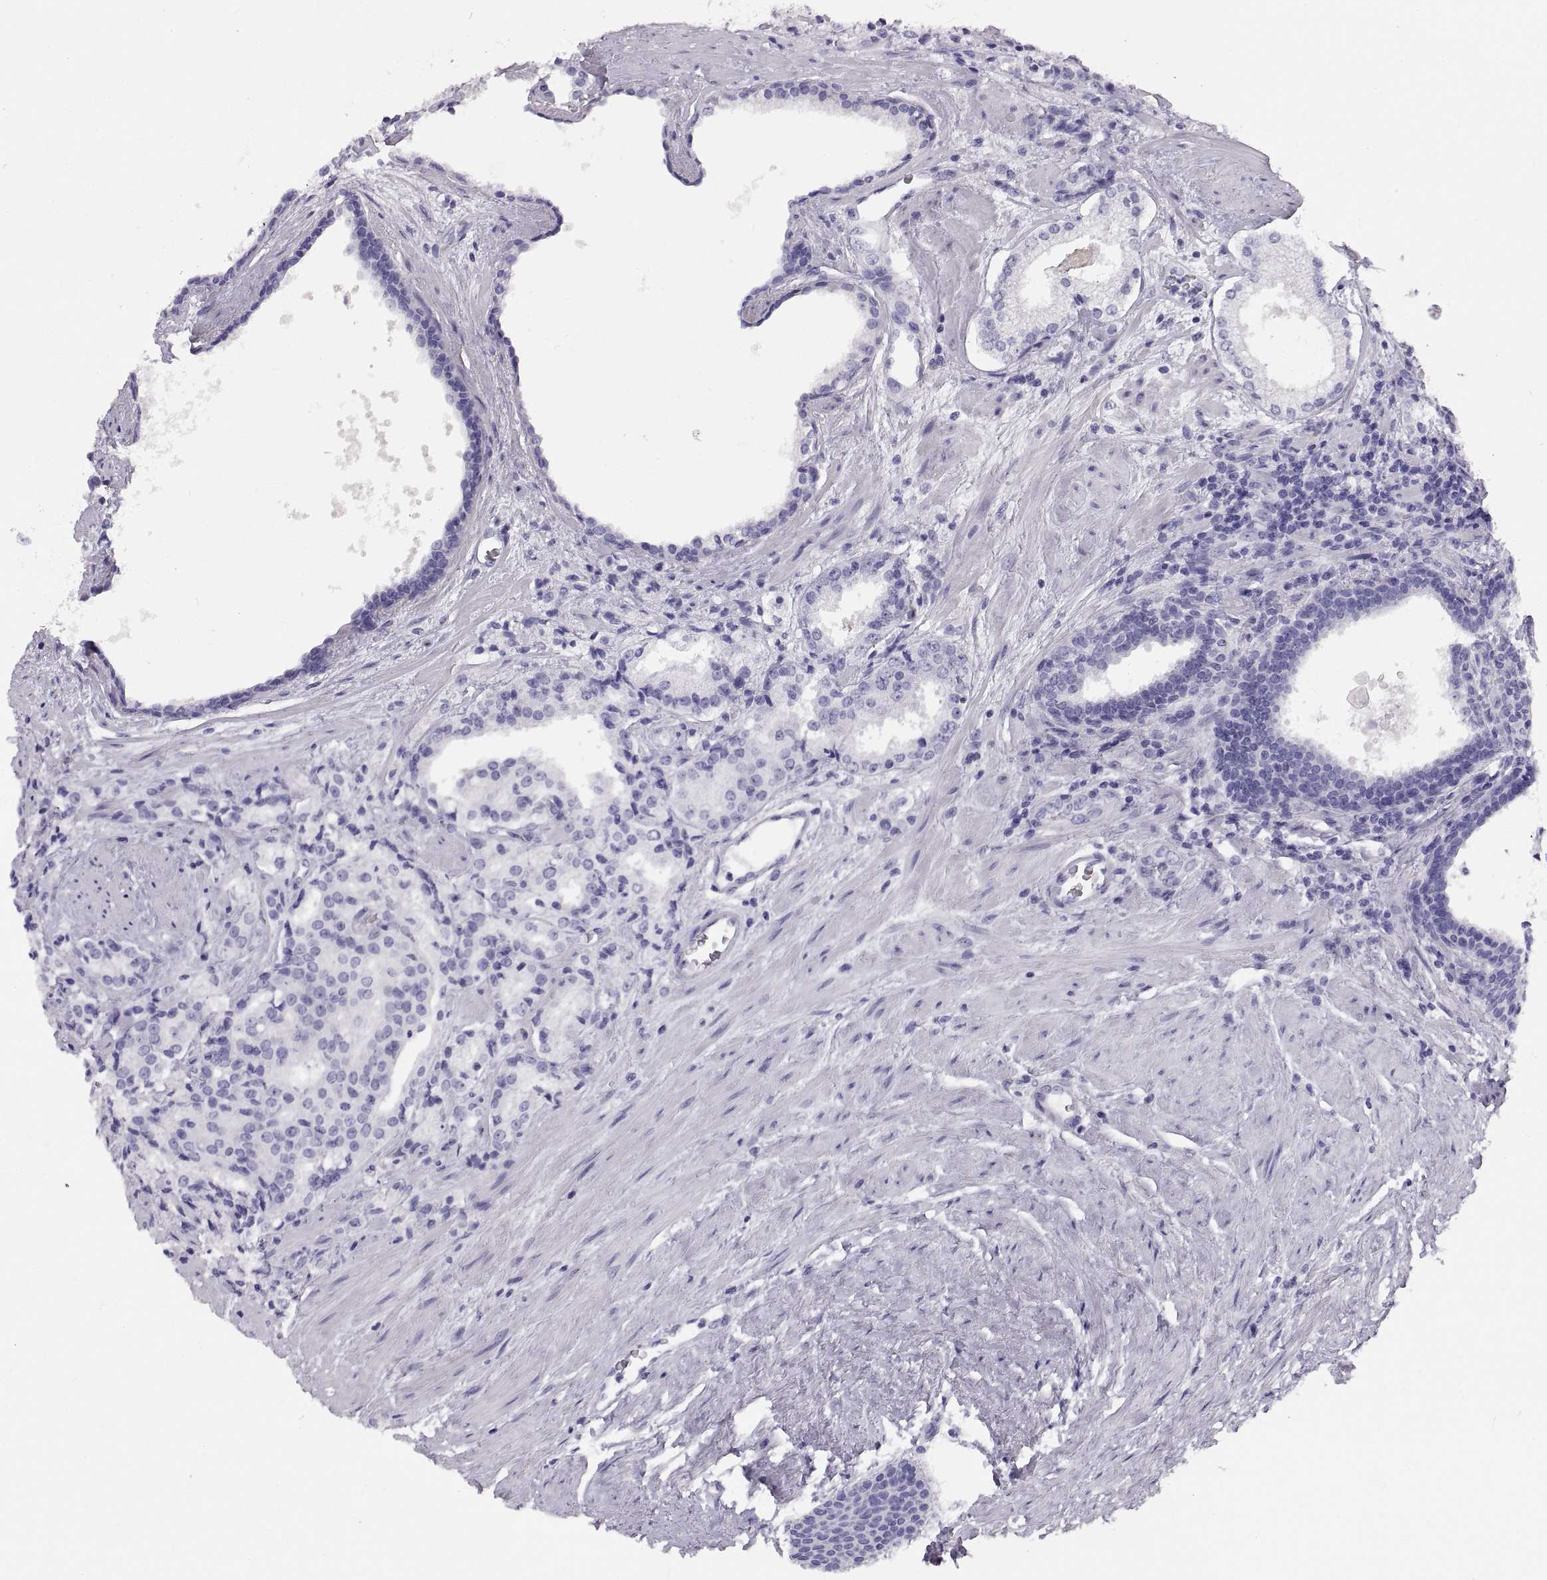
{"staining": {"intensity": "negative", "quantity": "none", "location": "none"}, "tissue": "prostate cancer", "cell_type": "Tumor cells", "image_type": "cancer", "snomed": [{"axis": "morphology", "description": "Adenocarcinoma, Low grade"}, {"axis": "topography", "description": "Prostate"}], "caption": "Immunohistochemistry histopathology image of neoplastic tissue: prostate cancer stained with DAB displays no significant protein positivity in tumor cells.", "gene": "RLBP1", "patient": {"sex": "male", "age": 56}}